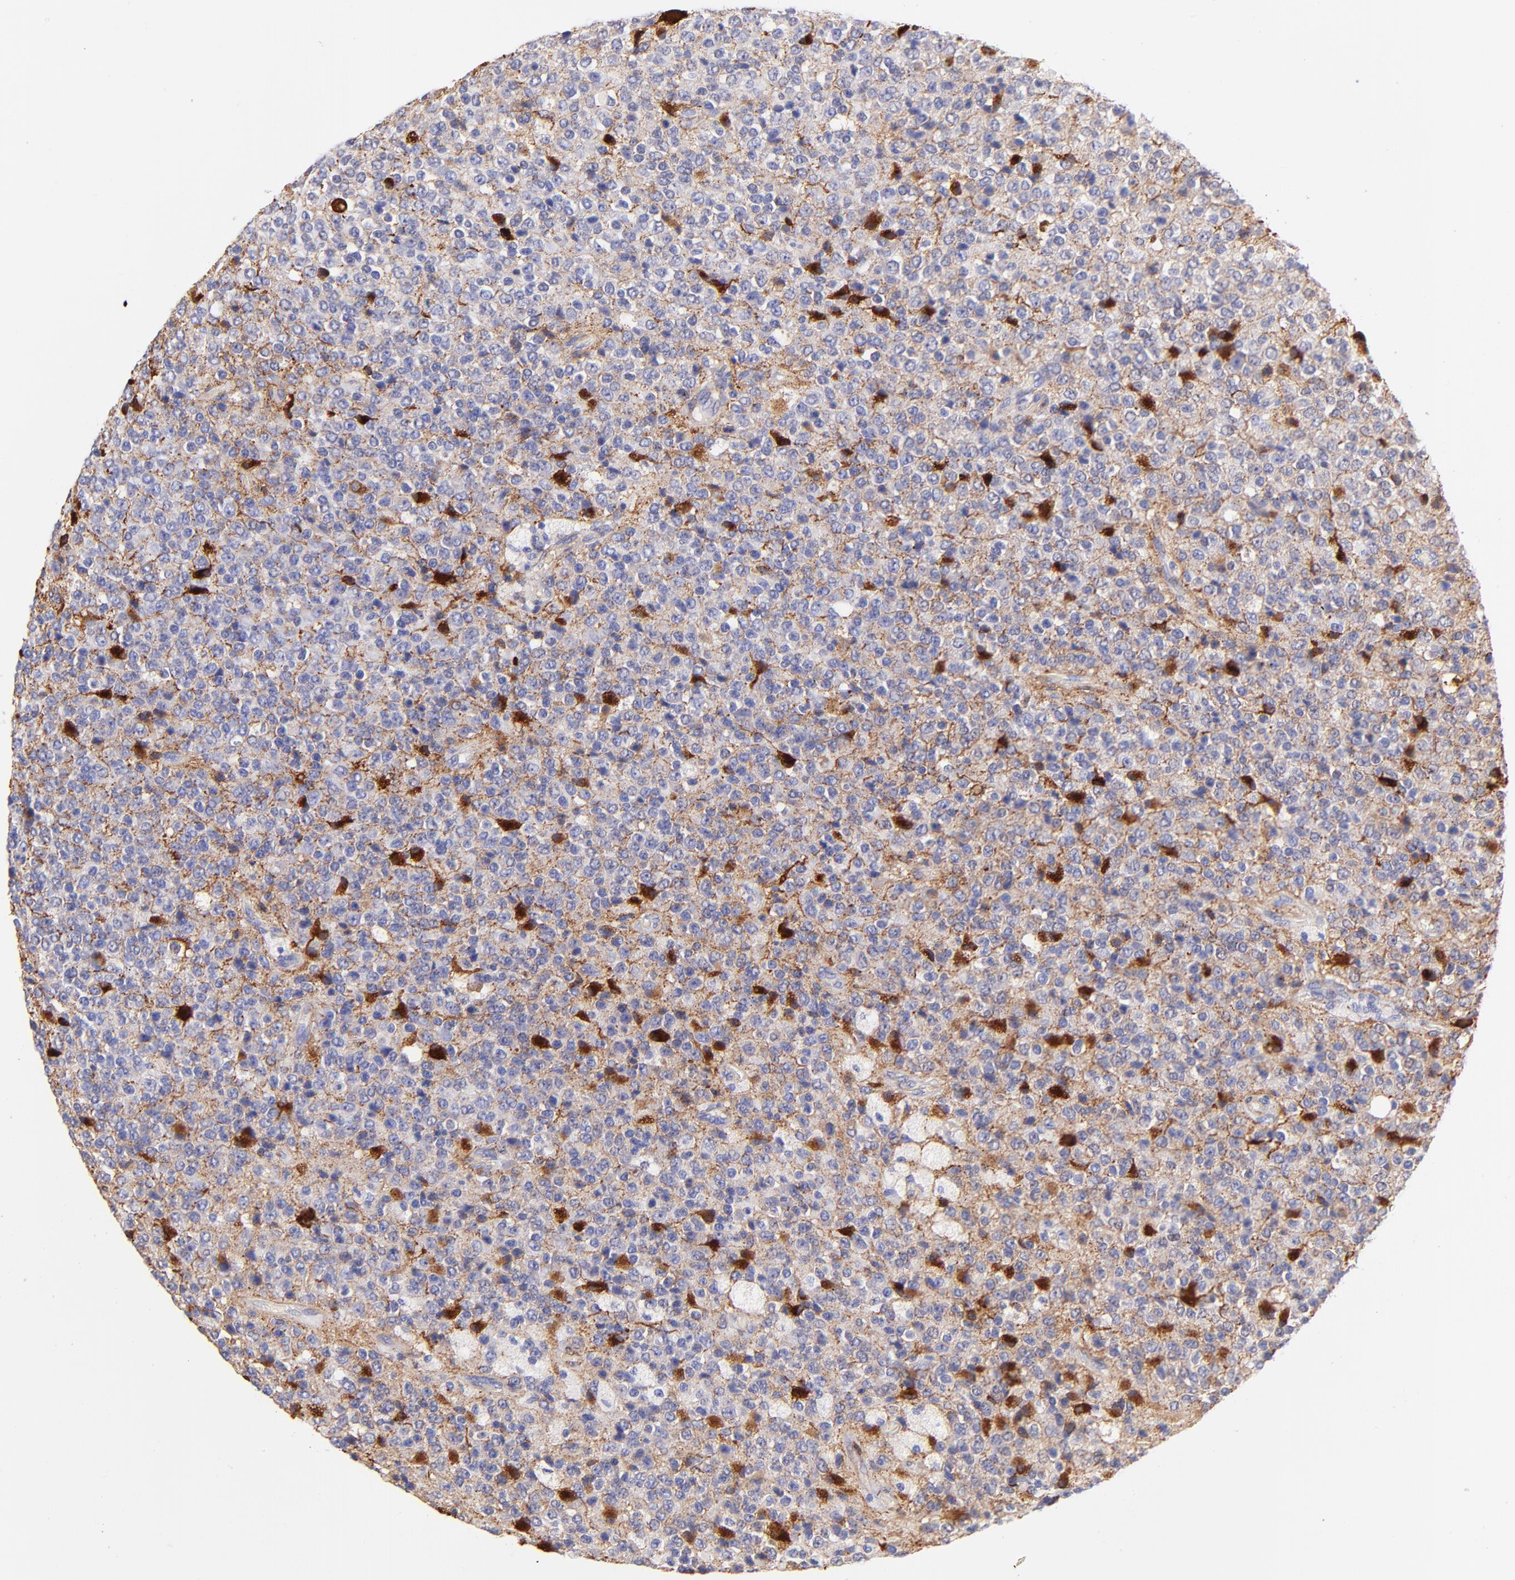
{"staining": {"intensity": "strong", "quantity": "<25%", "location": "cytoplasmic/membranous"}, "tissue": "glioma", "cell_type": "Tumor cells", "image_type": "cancer", "snomed": [{"axis": "morphology", "description": "Glioma, malignant, High grade"}, {"axis": "topography", "description": "pancreas cauda"}], "caption": "Protein staining shows strong cytoplasmic/membranous positivity in approximately <25% of tumor cells in malignant high-grade glioma.", "gene": "SPARC", "patient": {"sex": "male", "age": 60}}